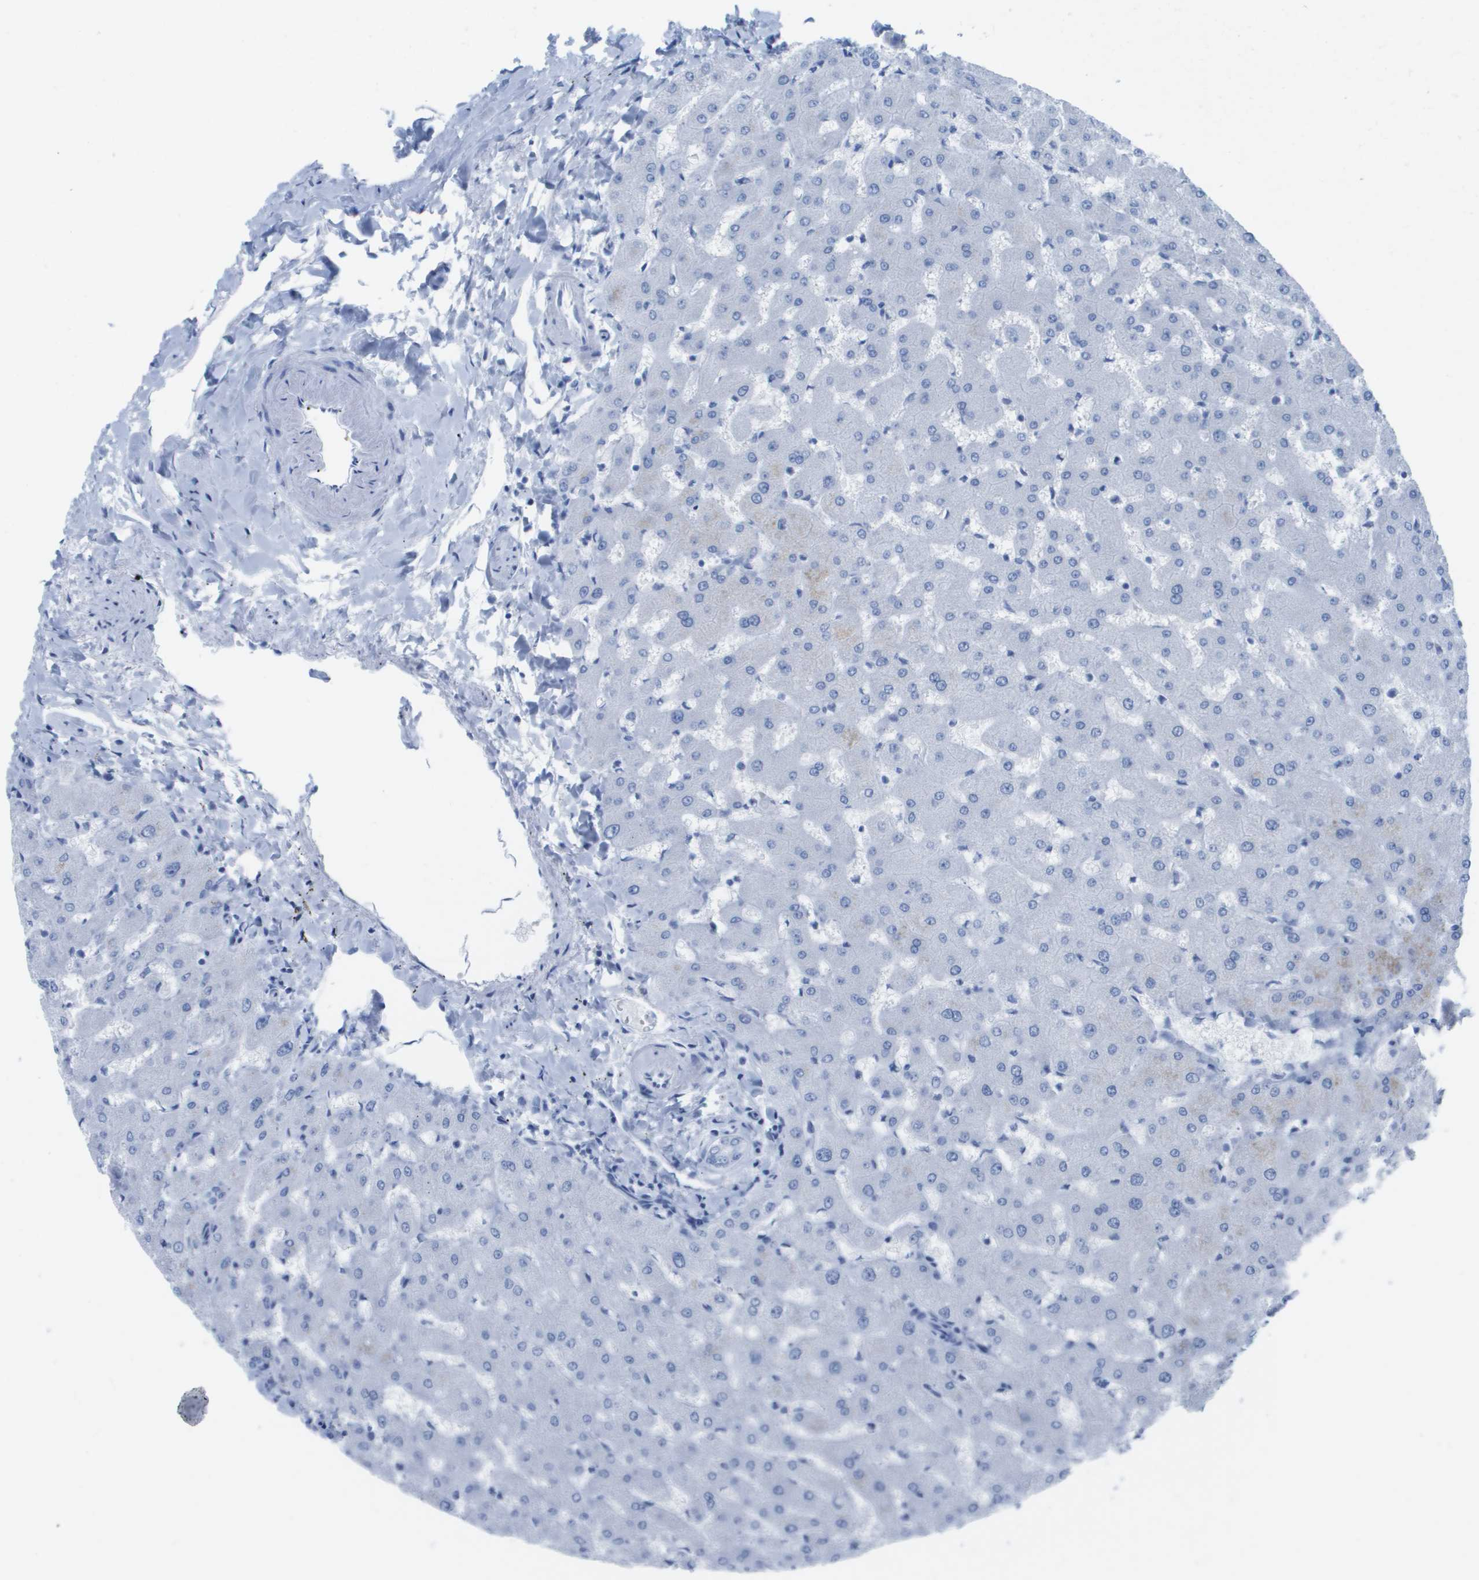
{"staining": {"intensity": "negative", "quantity": "none", "location": "none"}, "tissue": "liver", "cell_type": "Cholangiocytes", "image_type": "normal", "snomed": [{"axis": "morphology", "description": "Normal tissue, NOS"}, {"axis": "topography", "description": "Liver"}], "caption": "Immunohistochemistry (IHC) image of normal liver stained for a protein (brown), which demonstrates no staining in cholangiocytes.", "gene": "KCNA3", "patient": {"sex": "female", "age": 63}}